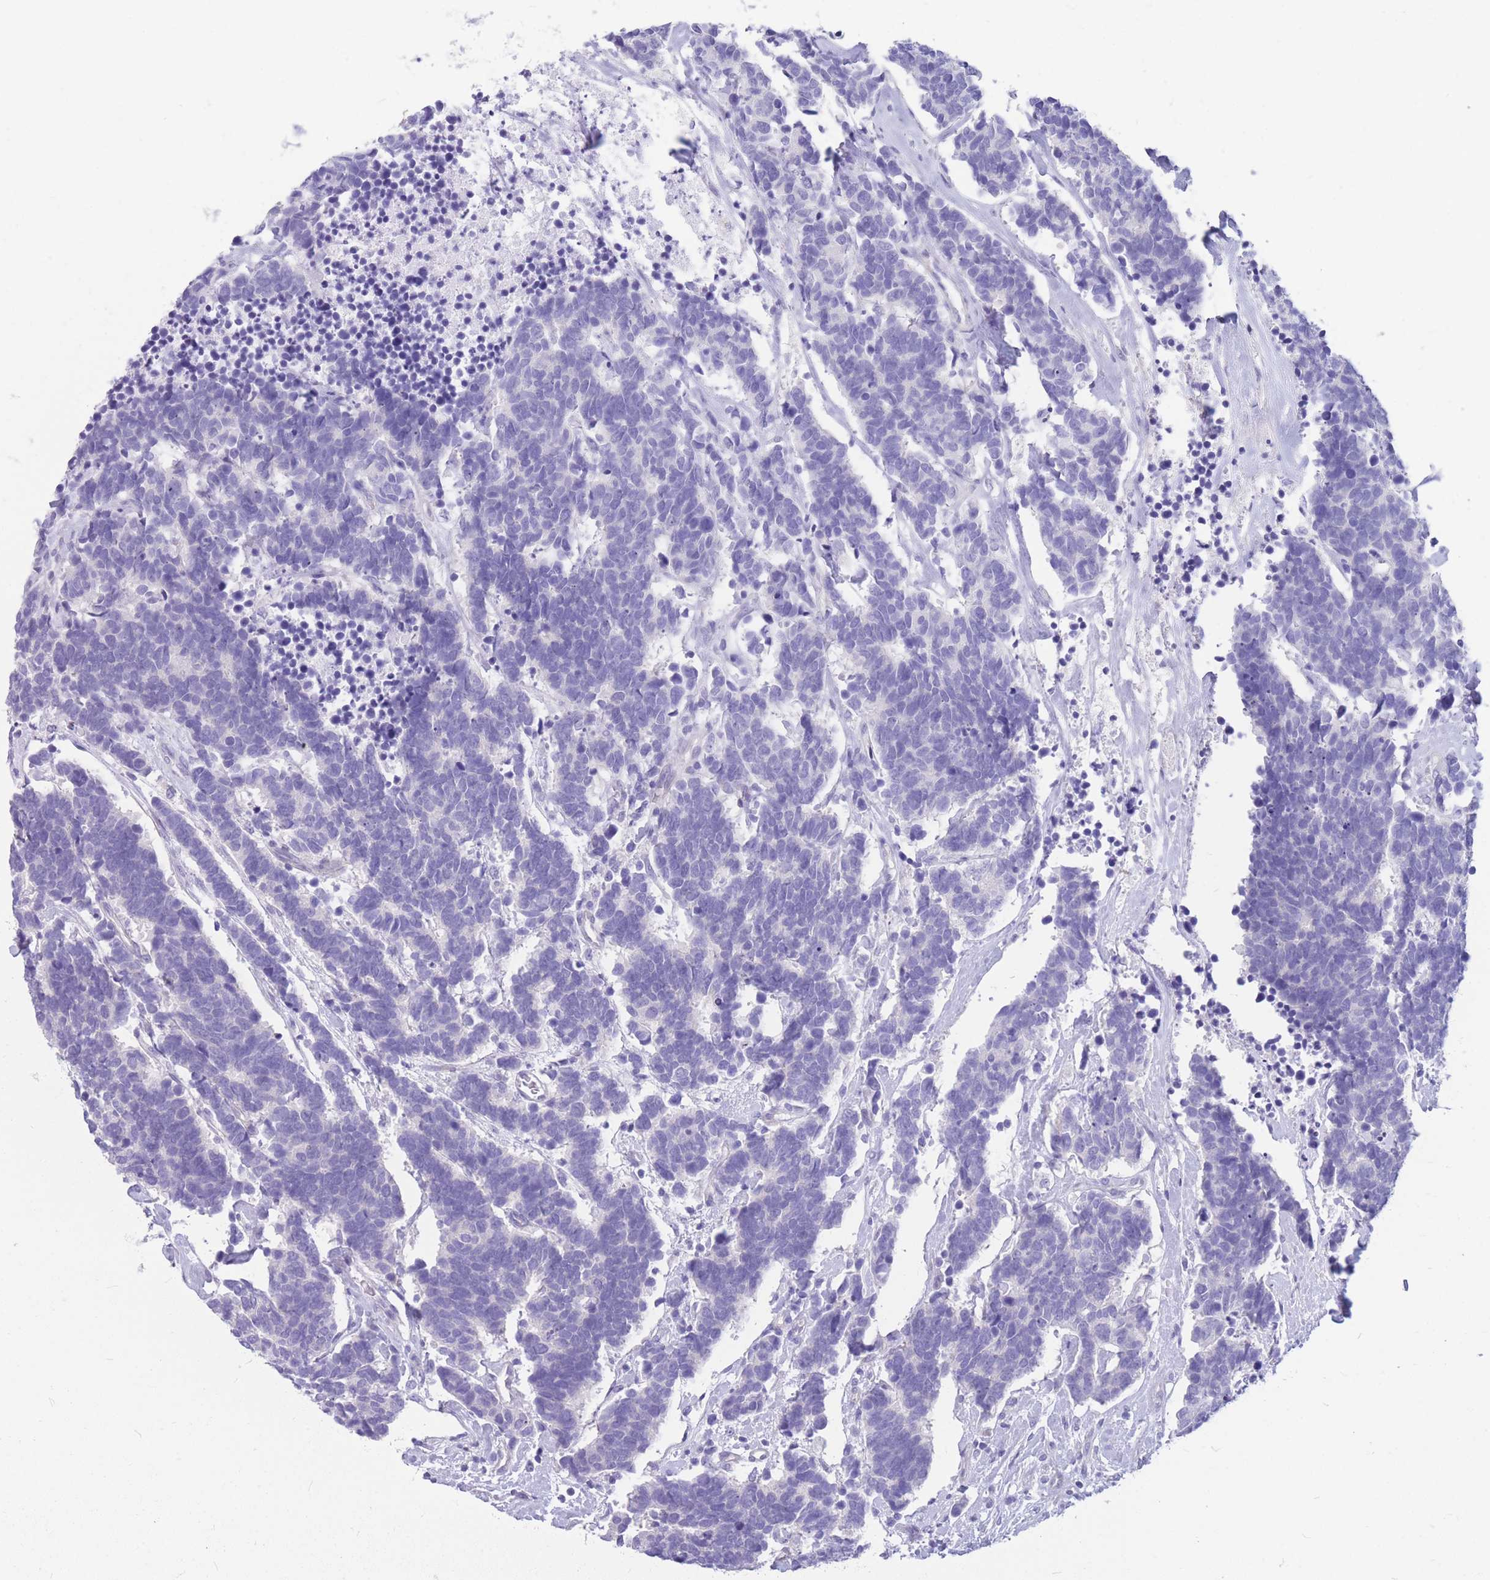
{"staining": {"intensity": "negative", "quantity": "none", "location": "none"}, "tissue": "carcinoid", "cell_type": "Tumor cells", "image_type": "cancer", "snomed": [{"axis": "morphology", "description": "Carcinoma, NOS"}, {"axis": "morphology", "description": "Carcinoid, malignant, NOS"}, {"axis": "topography", "description": "Urinary bladder"}], "caption": "The micrograph exhibits no staining of tumor cells in carcinoid (malignant). The staining was performed using DAB to visualize the protein expression in brown, while the nuclei were stained in blue with hematoxylin (Magnification: 20x).", "gene": "ZNF311", "patient": {"sex": "male", "age": 57}}